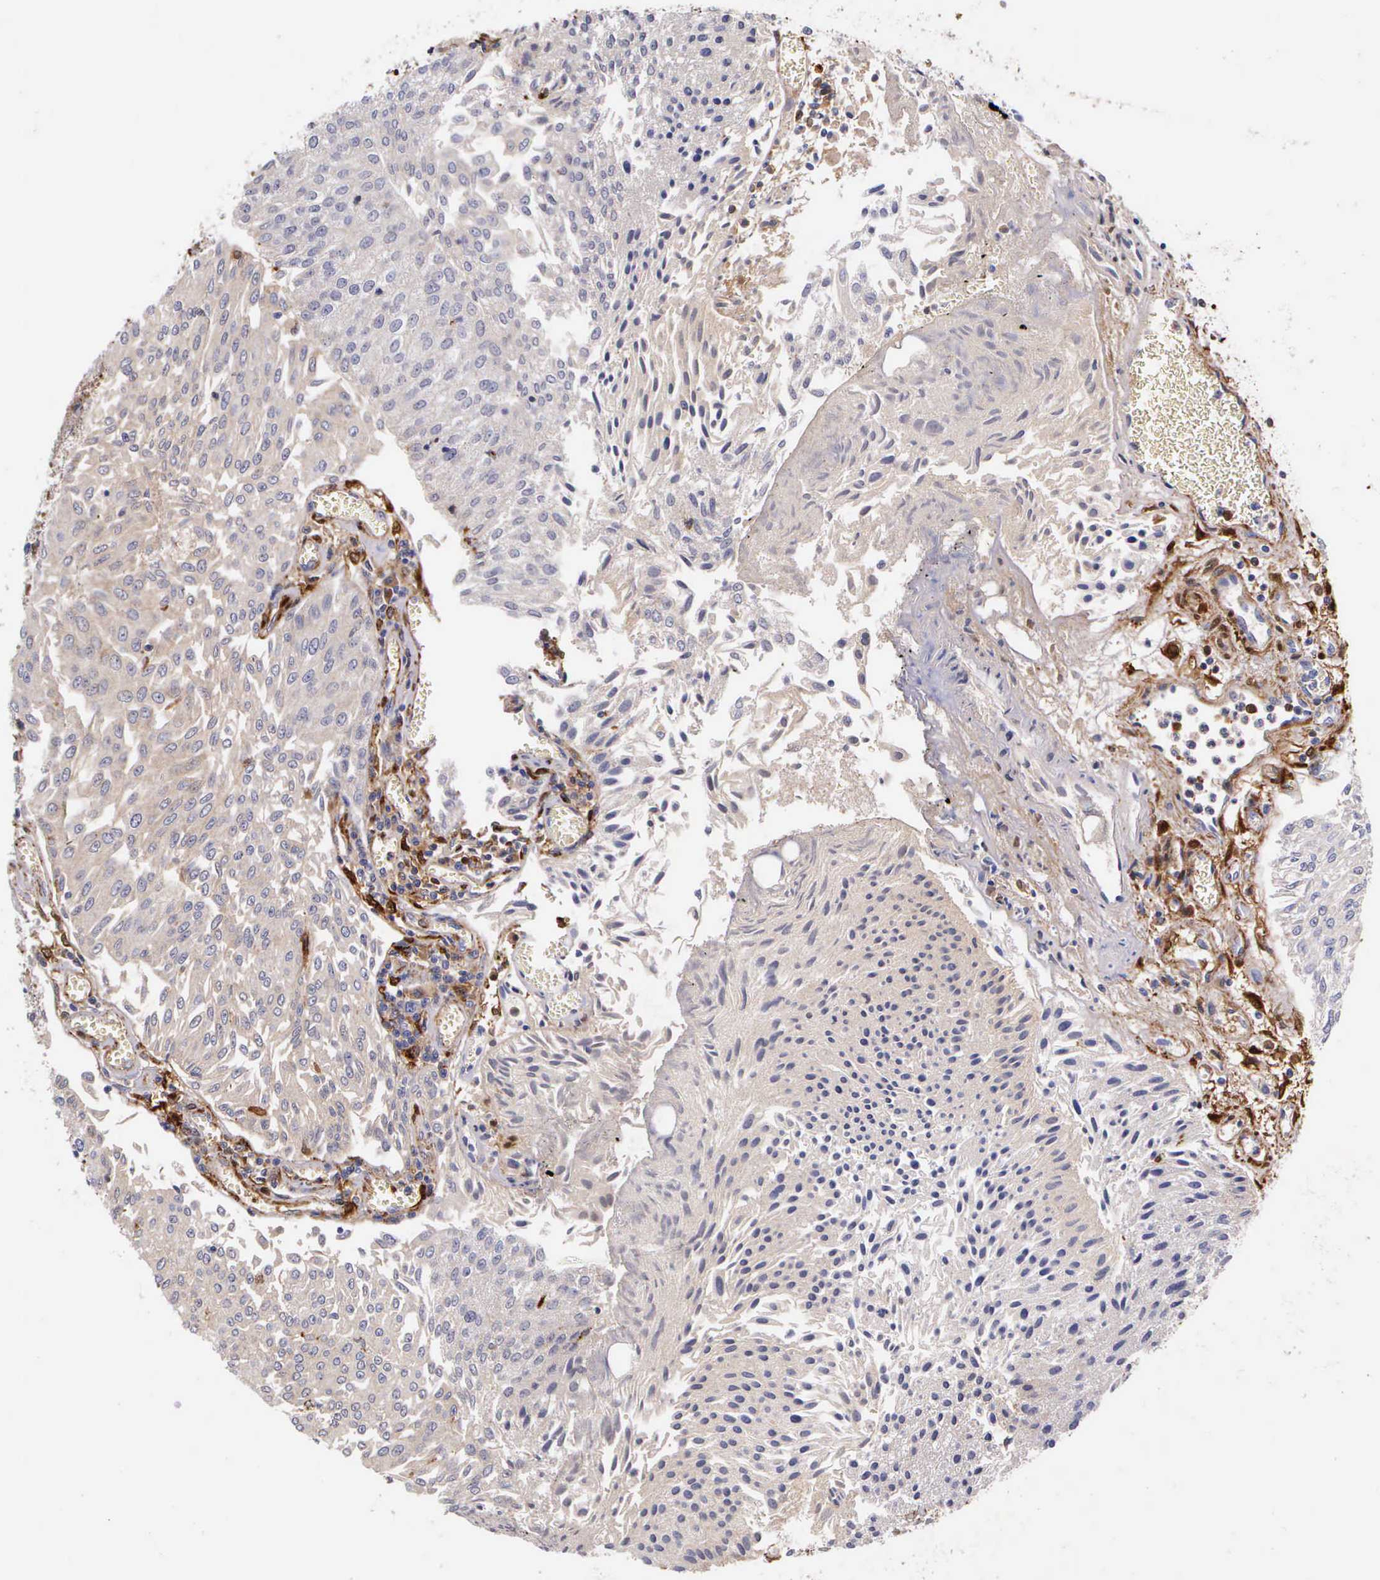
{"staining": {"intensity": "negative", "quantity": "none", "location": "none"}, "tissue": "urothelial cancer", "cell_type": "Tumor cells", "image_type": "cancer", "snomed": [{"axis": "morphology", "description": "Urothelial carcinoma, Low grade"}, {"axis": "topography", "description": "Urinary bladder"}], "caption": "Immunohistochemistry photomicrograph of human low-grade urothelial carcinoma stained for a protein (brown), which shows no positivity in tumor cells. (Brightfield microscopy of DAB IHC at high magnification).", "gene": "LGALS1", "patient": {"sex": "male", "age": 86}}